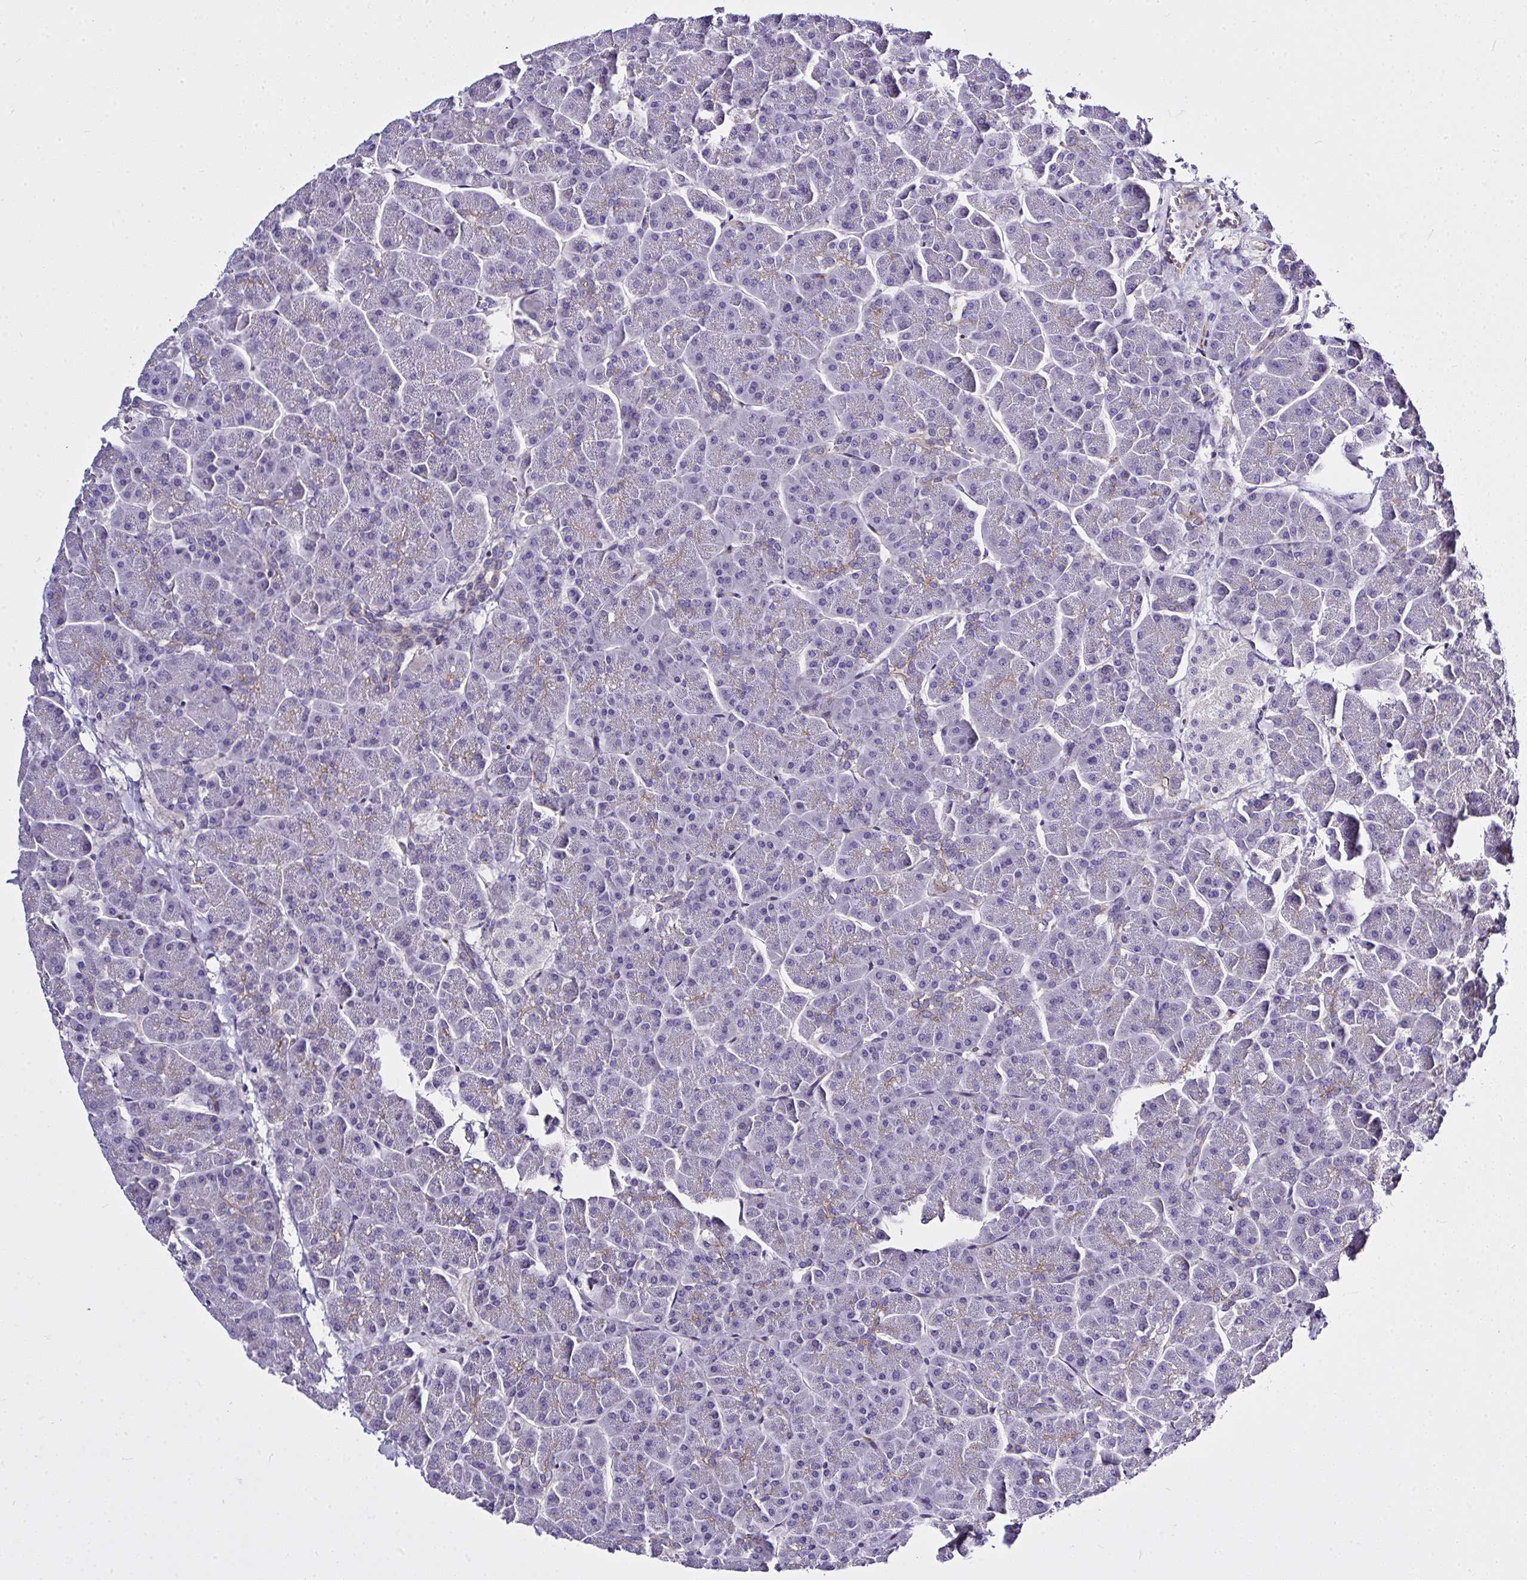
{"staining": {"intensity": "weak", "quantity": "<25%", "location": "cytoplasmic/membranous"}, "tissue": "pancreas", "cell_type": "Exocrine glandular cells", "image_type": "normal", "snomed": [{"axis": "morphology", "description": "Normal tissue, NOS"}, {"axis": "topography", "description": "Pancreas"}, {"axis": "topography", "description": "Peripheral nerve tissue"}], "caption": "This is a micrograph of immunohistochemistry staining of normal pancreas, which shows no staining in exocrine glandular cells.", "gene": "ZNF813", "patient": {"sex": "male", "age": 54}}